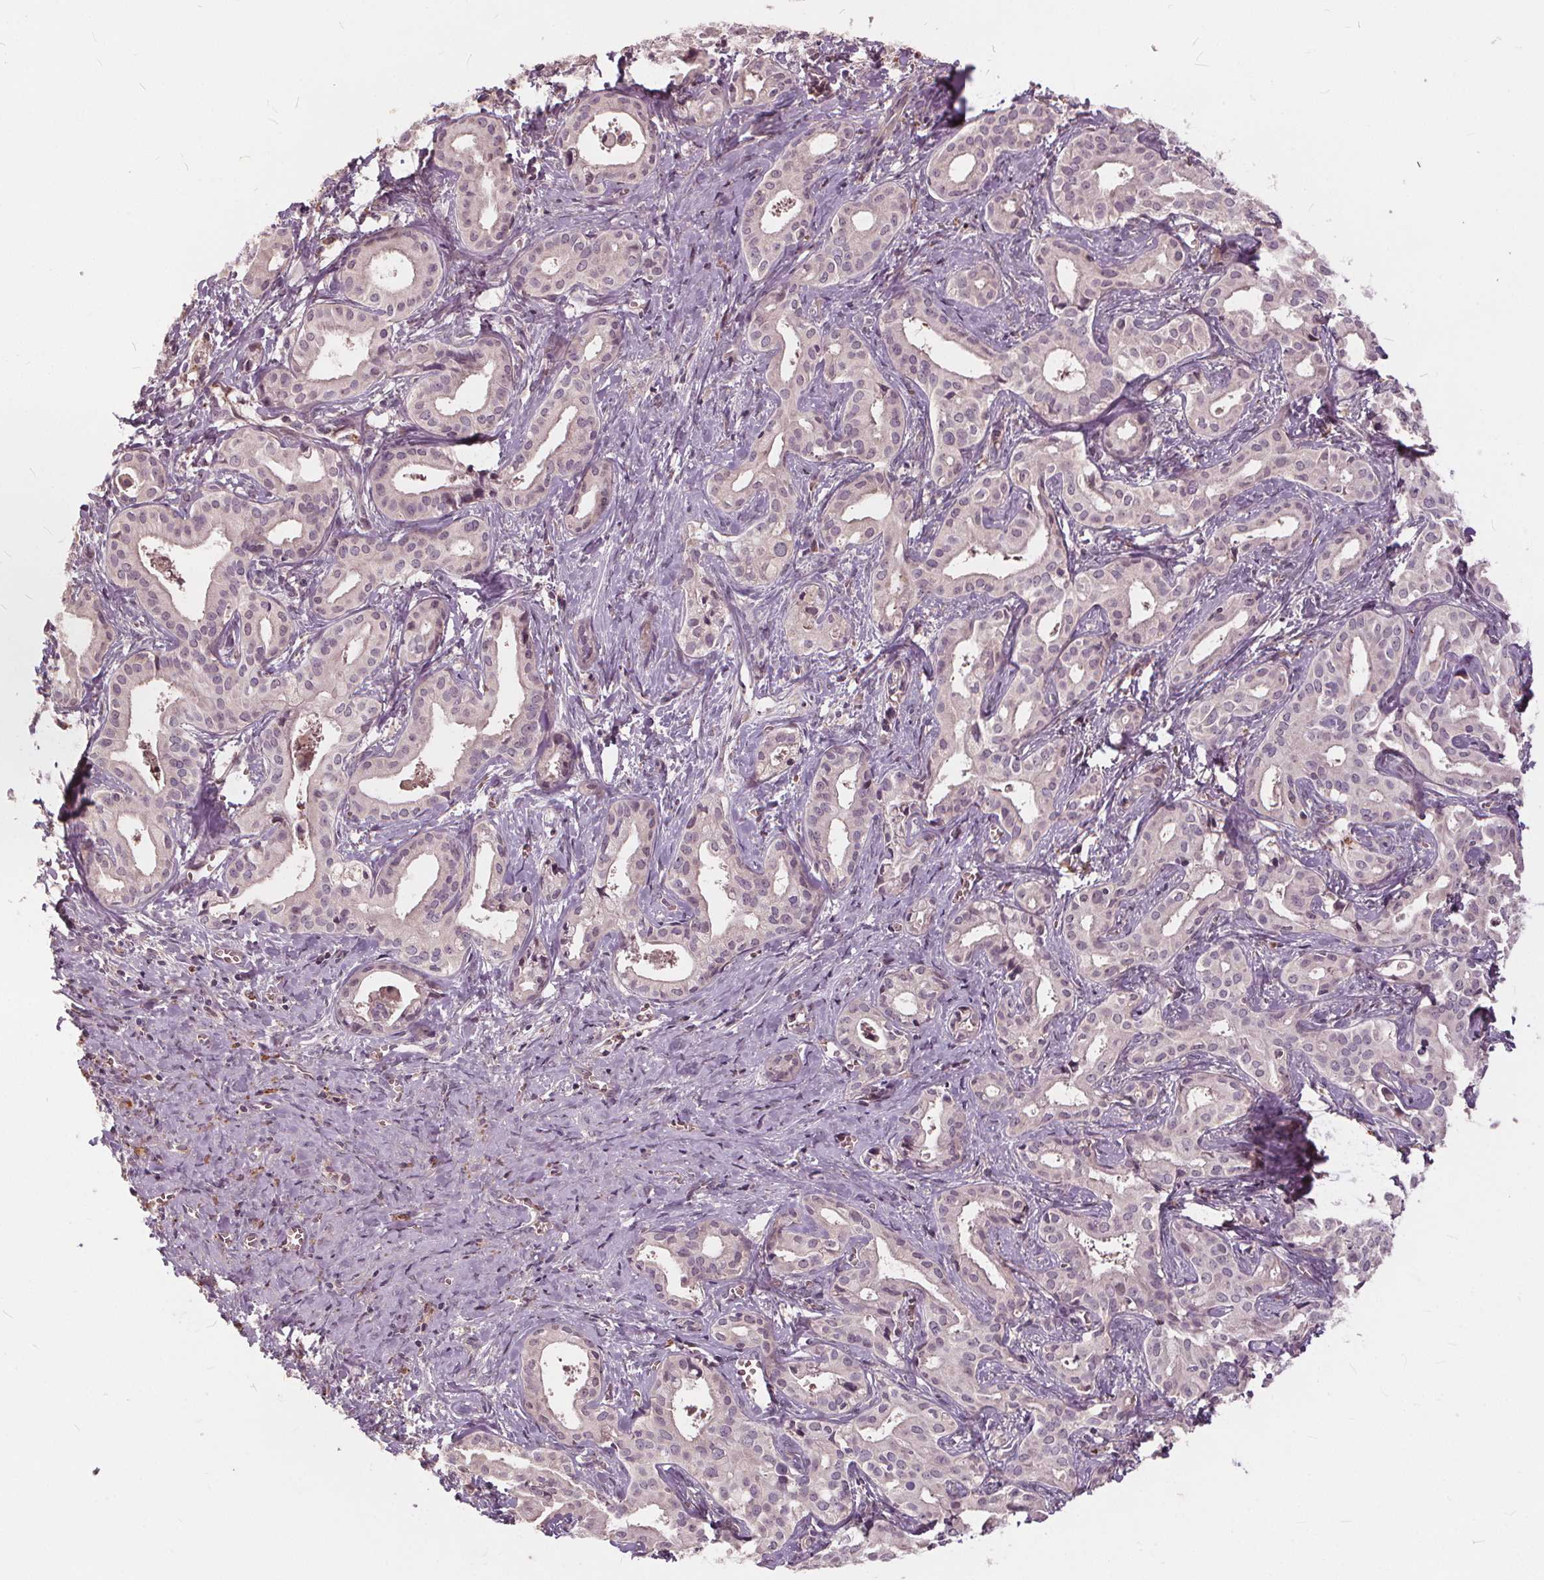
{"staining": {"intensity": "negative", "quantity": "none", "location": "none"}, "tissue": "liver cancer", "cell_type": "Tumor cells", "image_type": "cancer", "snomed": [{"axis": "morphology", "description": "Cholangiocarcinoma"}, {"axis": "topography", "description": "Liver"}], "caption": "This micrograph is of liver cholangiocarcinoma stained with IHC to label a protein in brown with the nuclei are counter-stained blue. There is no staining in tumor cells.", "gene": "IPO13", "patient": {"sex": "female", "age": 65}}